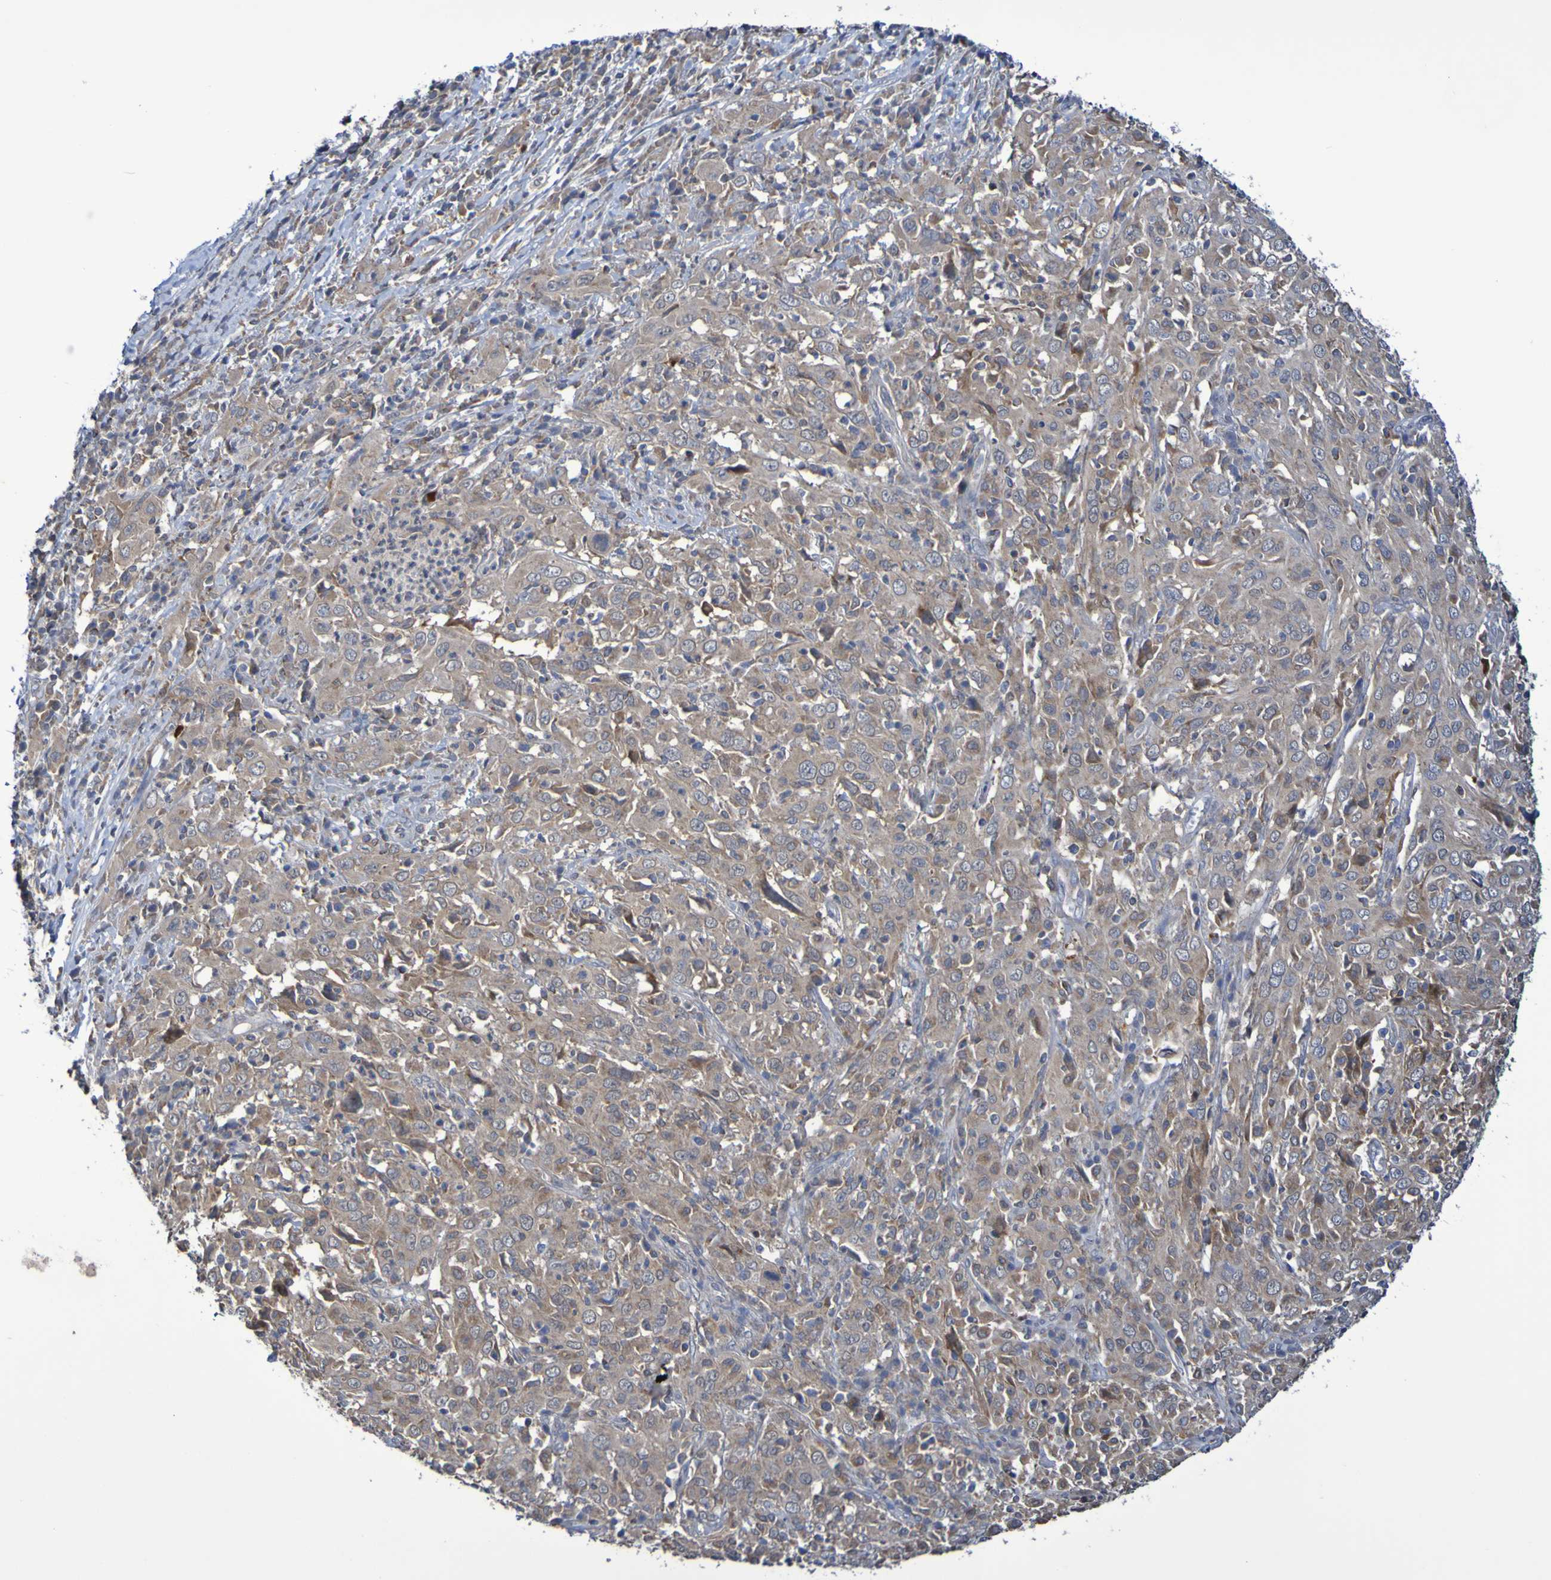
{"staining": {"intensity": "moderate", "quantity": "25%-75%", "location": "cytoplasmic/membranous"}, "tissue": "cervical cancer", "cell_type": "Tumor cells", "image_type": "cancer", "snomed": [{"axis": "morphology", "description": "Squamous cell carcinoma, NOS"}, {"axis": "topography", "description": "Cervix"}], "caption": "Immunohistochemistry (IHC) histopathology image of neoplastic tissue: human cervical squamous cell carcinoma stained using immunohistochemistry (IHC) reveals medium levels of moderate protein expression localized specifically in the cytoplasmic/membranous of tumor cells, appearing as a cytoplasmic/membranous brown color.", "gene": "C3orf18", "patient": {"sex": "female", "age": 46}}